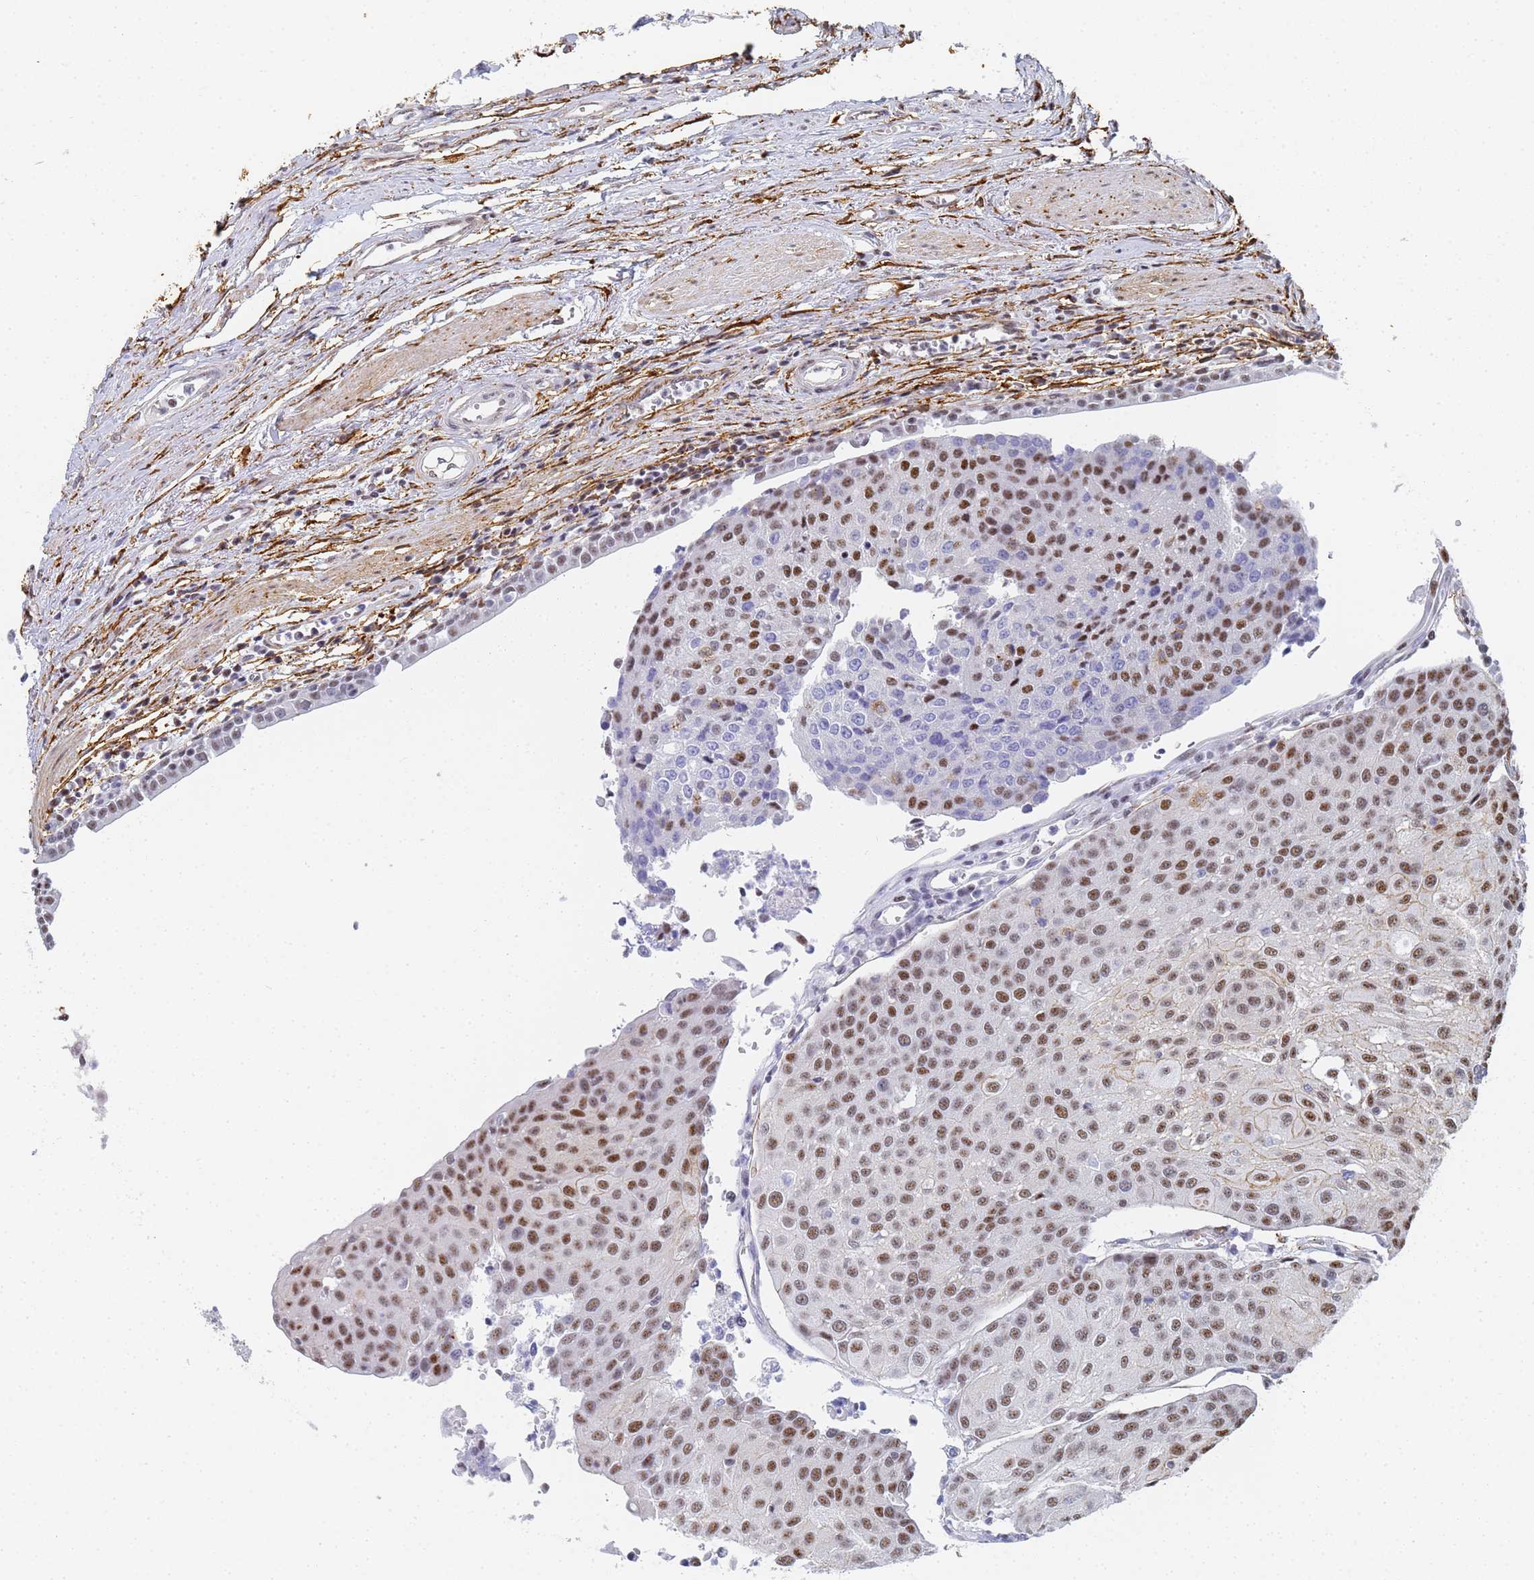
{"staining": {"intensity": "moderate", "quantity": ">75%", "location": "nuclear"}, "tissue": "urothelial cancer", "cell_type": "Tumor cells", "image_type": "cancer", "snomed": [{"axis": "morphology", "description": "Urothelial carcinoma, High grade"}, {"axis": "topography", "description": "Urinary bladder"}], "caption": "Approximately >75% of tumor cells in high-grade urothelial carcinoma exhibit moderate nuclear protein expression as visualized by brown immunohistochemical staining.", "gene": "PRRT4", "patient": {"sex": "female", "age": 85}}